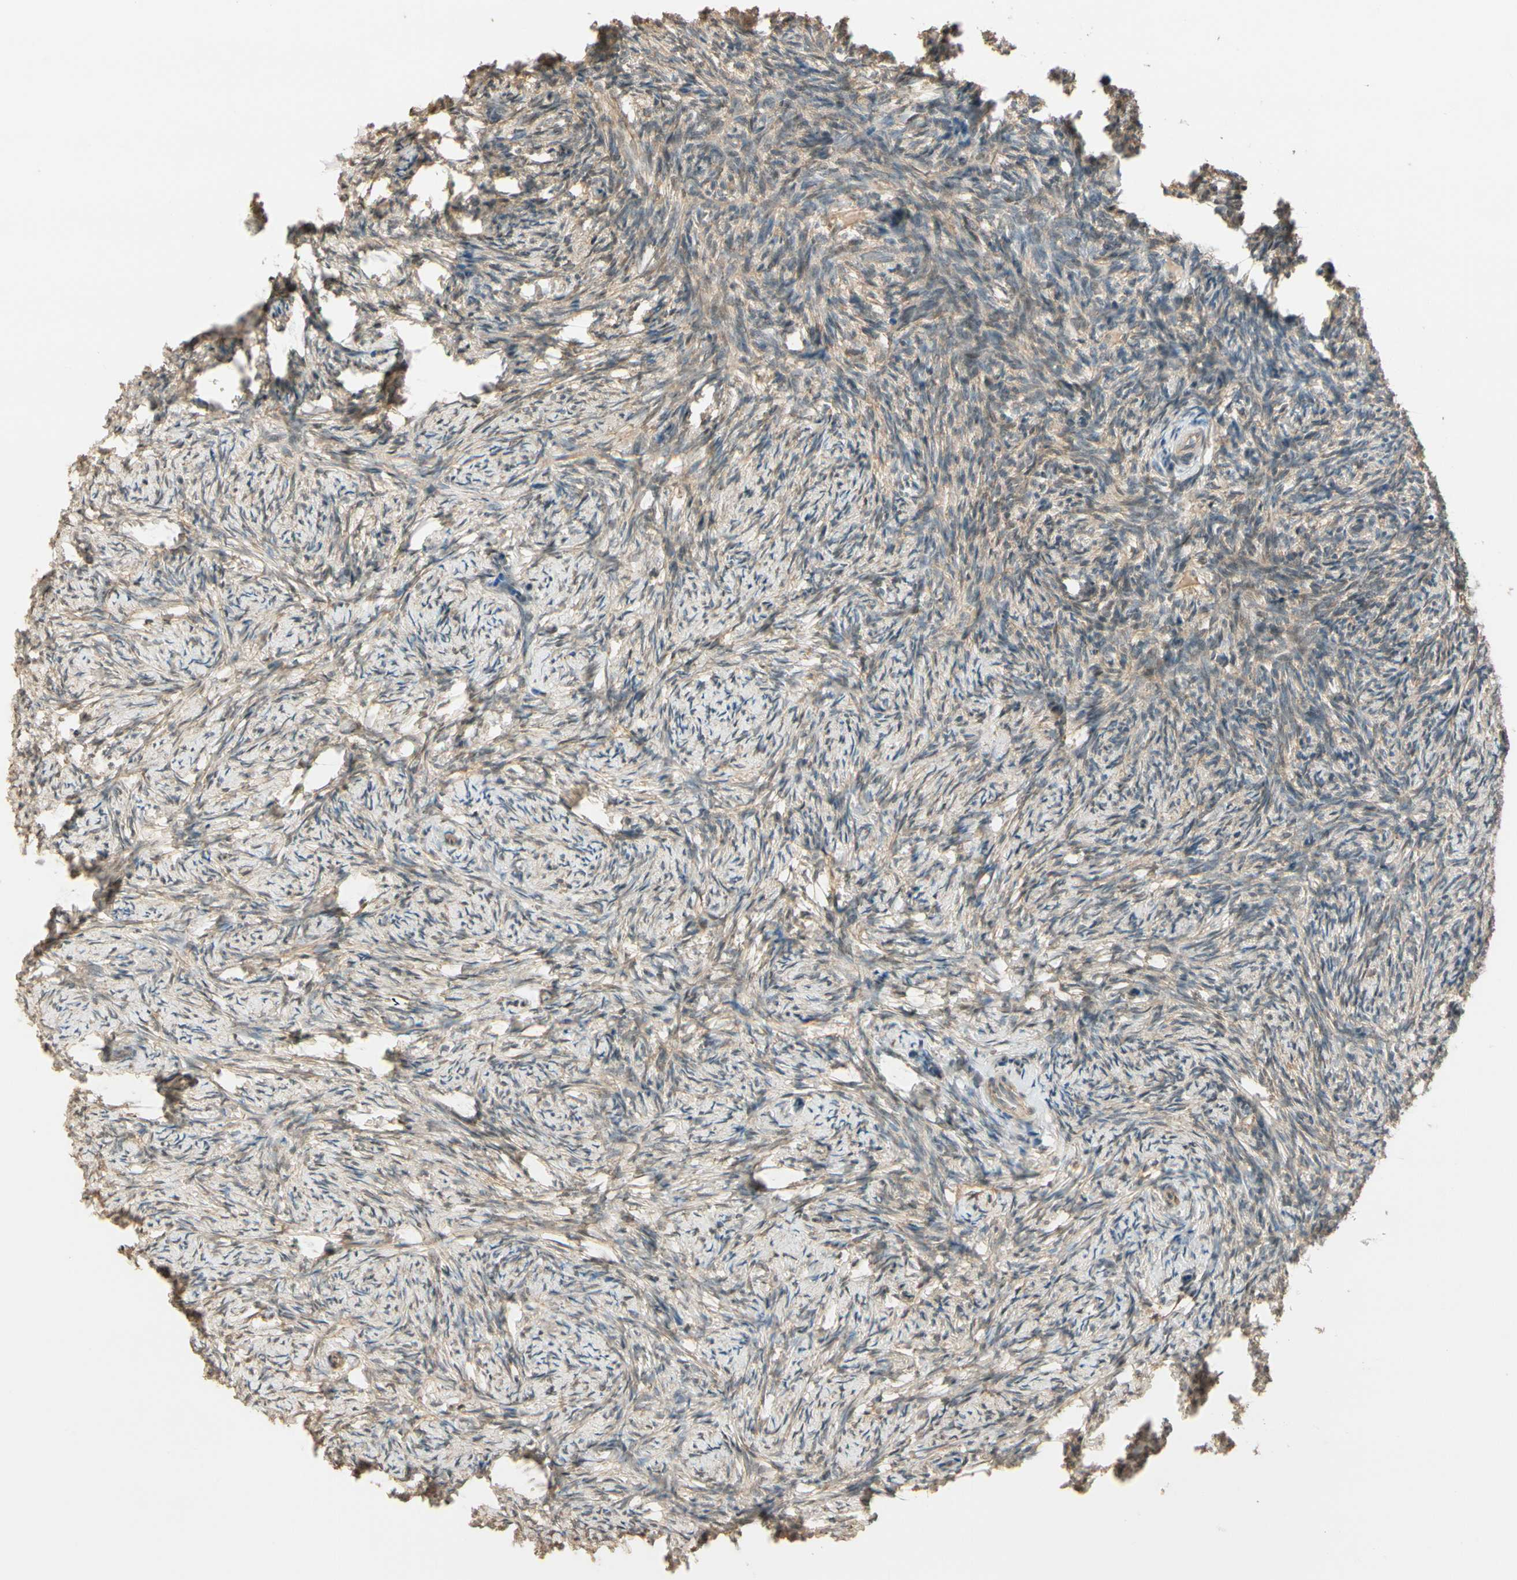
{"staining": {"intensity": "weak", "quantity": "<25%", "location": "cytoplasmic/membranous,nuclear"}, "tissue": "ovary", "cell_type": "Ovarian stroma cells", "image_type": "normal", "snomed": [{"axis": "morphology", "description": "Normal tissue, NOS"}, {"axis": "topography", "description": "Ovary"}], "caption": "The immunohistochemistry micrograph has no significant positivity in ovarian stroma cells of ovary. (DAB IHC visualized using brightfield microscopy, high magnification).", "gene": "MCPH1", "patient": {"sex": "female", "age": 60}}